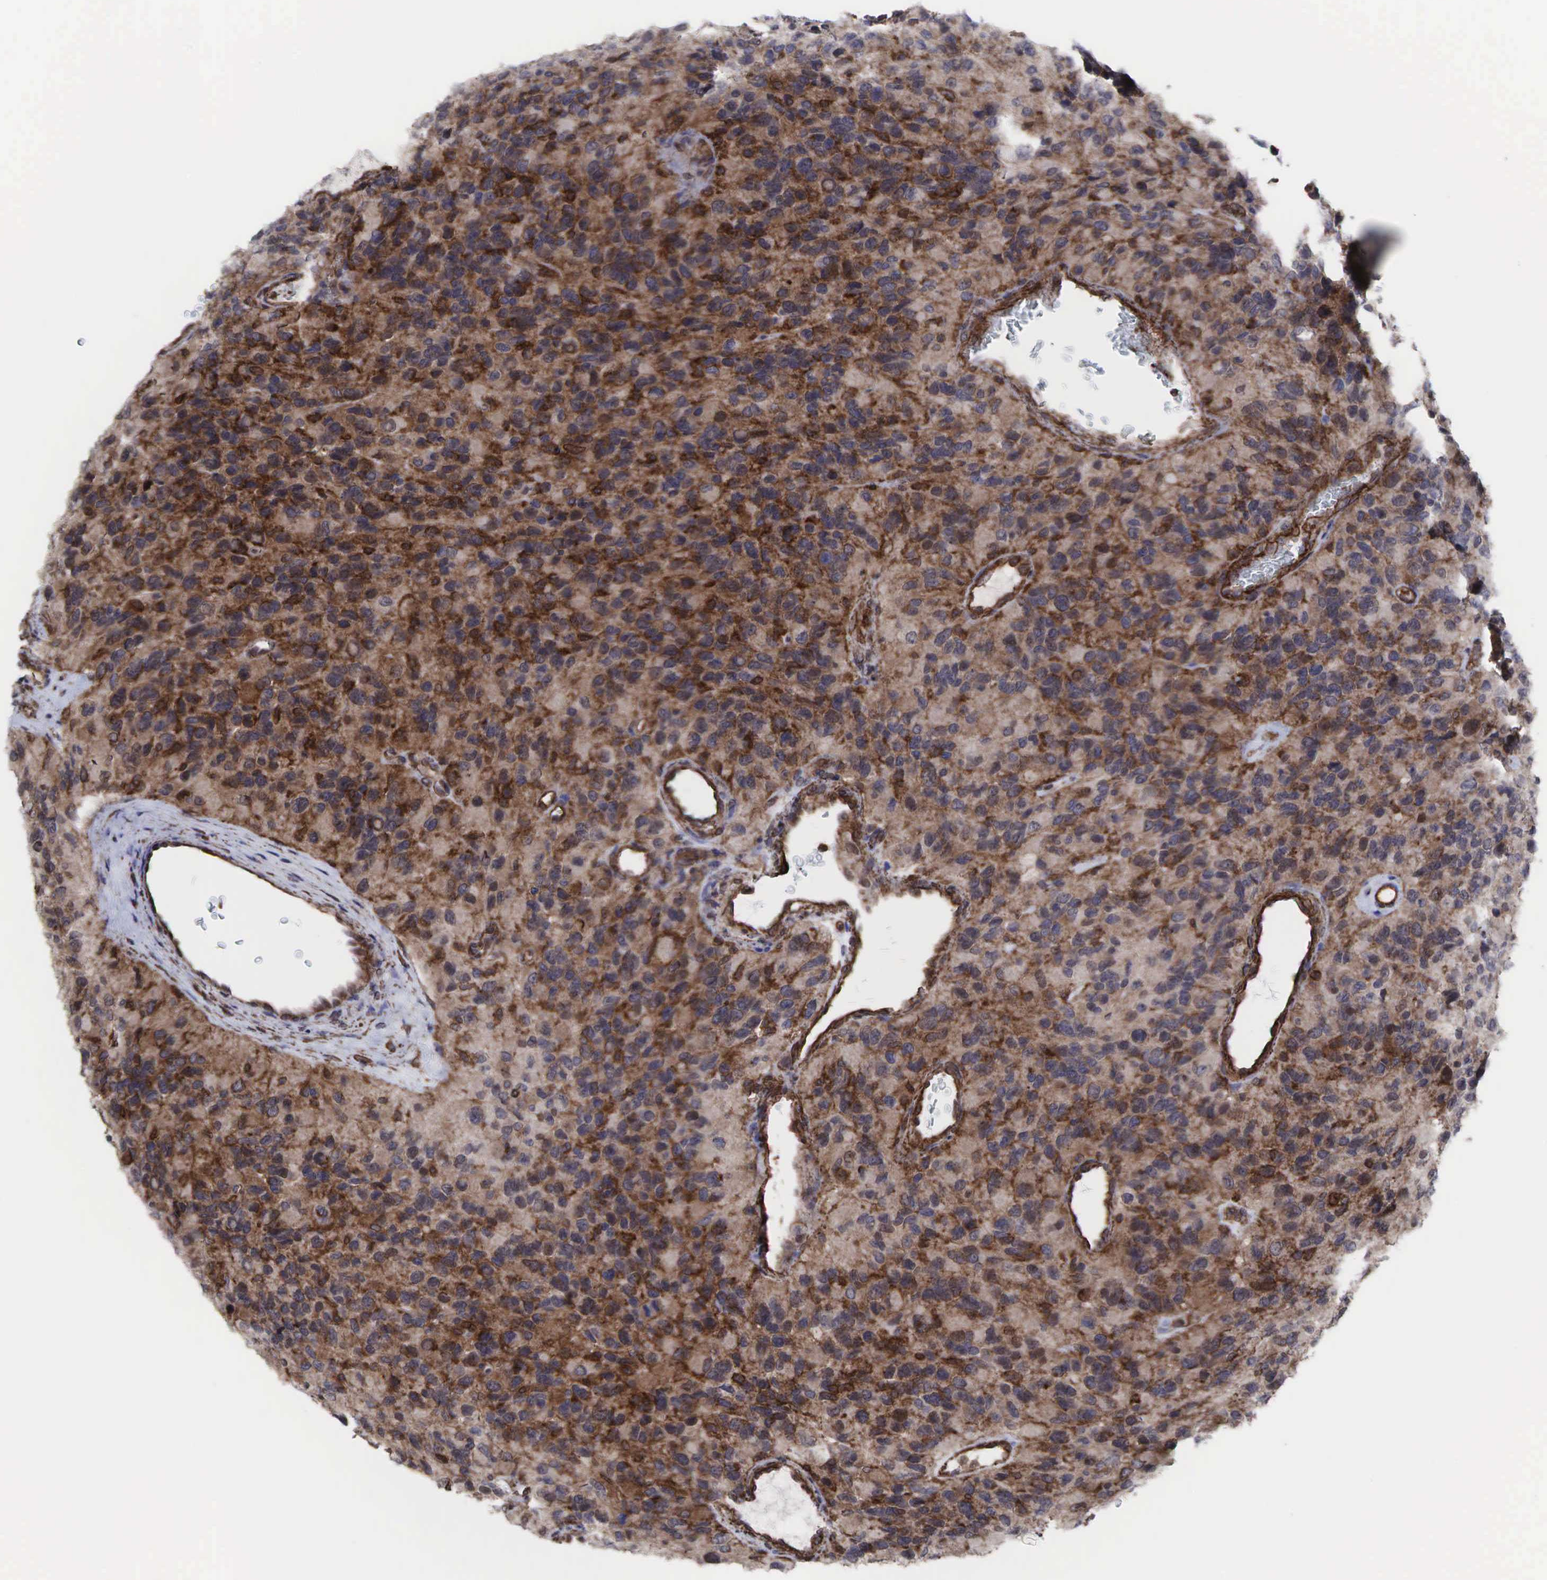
{"staining": {"intensity": "moderate", "quantity": ">75%", "location": "cytoplasmic/membranous,nuclear"}, "tissue": "glioma", "cell_type": "Tumor cells", "image_type": "cancer", "snomed": [{"axis": "morphology", "description": "Glioma, malignant, High grade"}, {"axis": "topography", "description": "Brain"}], "caption": "High-magnification brightfield microscopy of high-grade glioma (malignant) stained with DAB (brown) and counterstained with hematoxylin (blue). tumor cells exhibit moderate cytoplasmic/membranous and nuclear expression is appreciated in approximately>75% of cells.", "gene": "GPRASP1", "patient": {"sex": "male", "age": 77}}